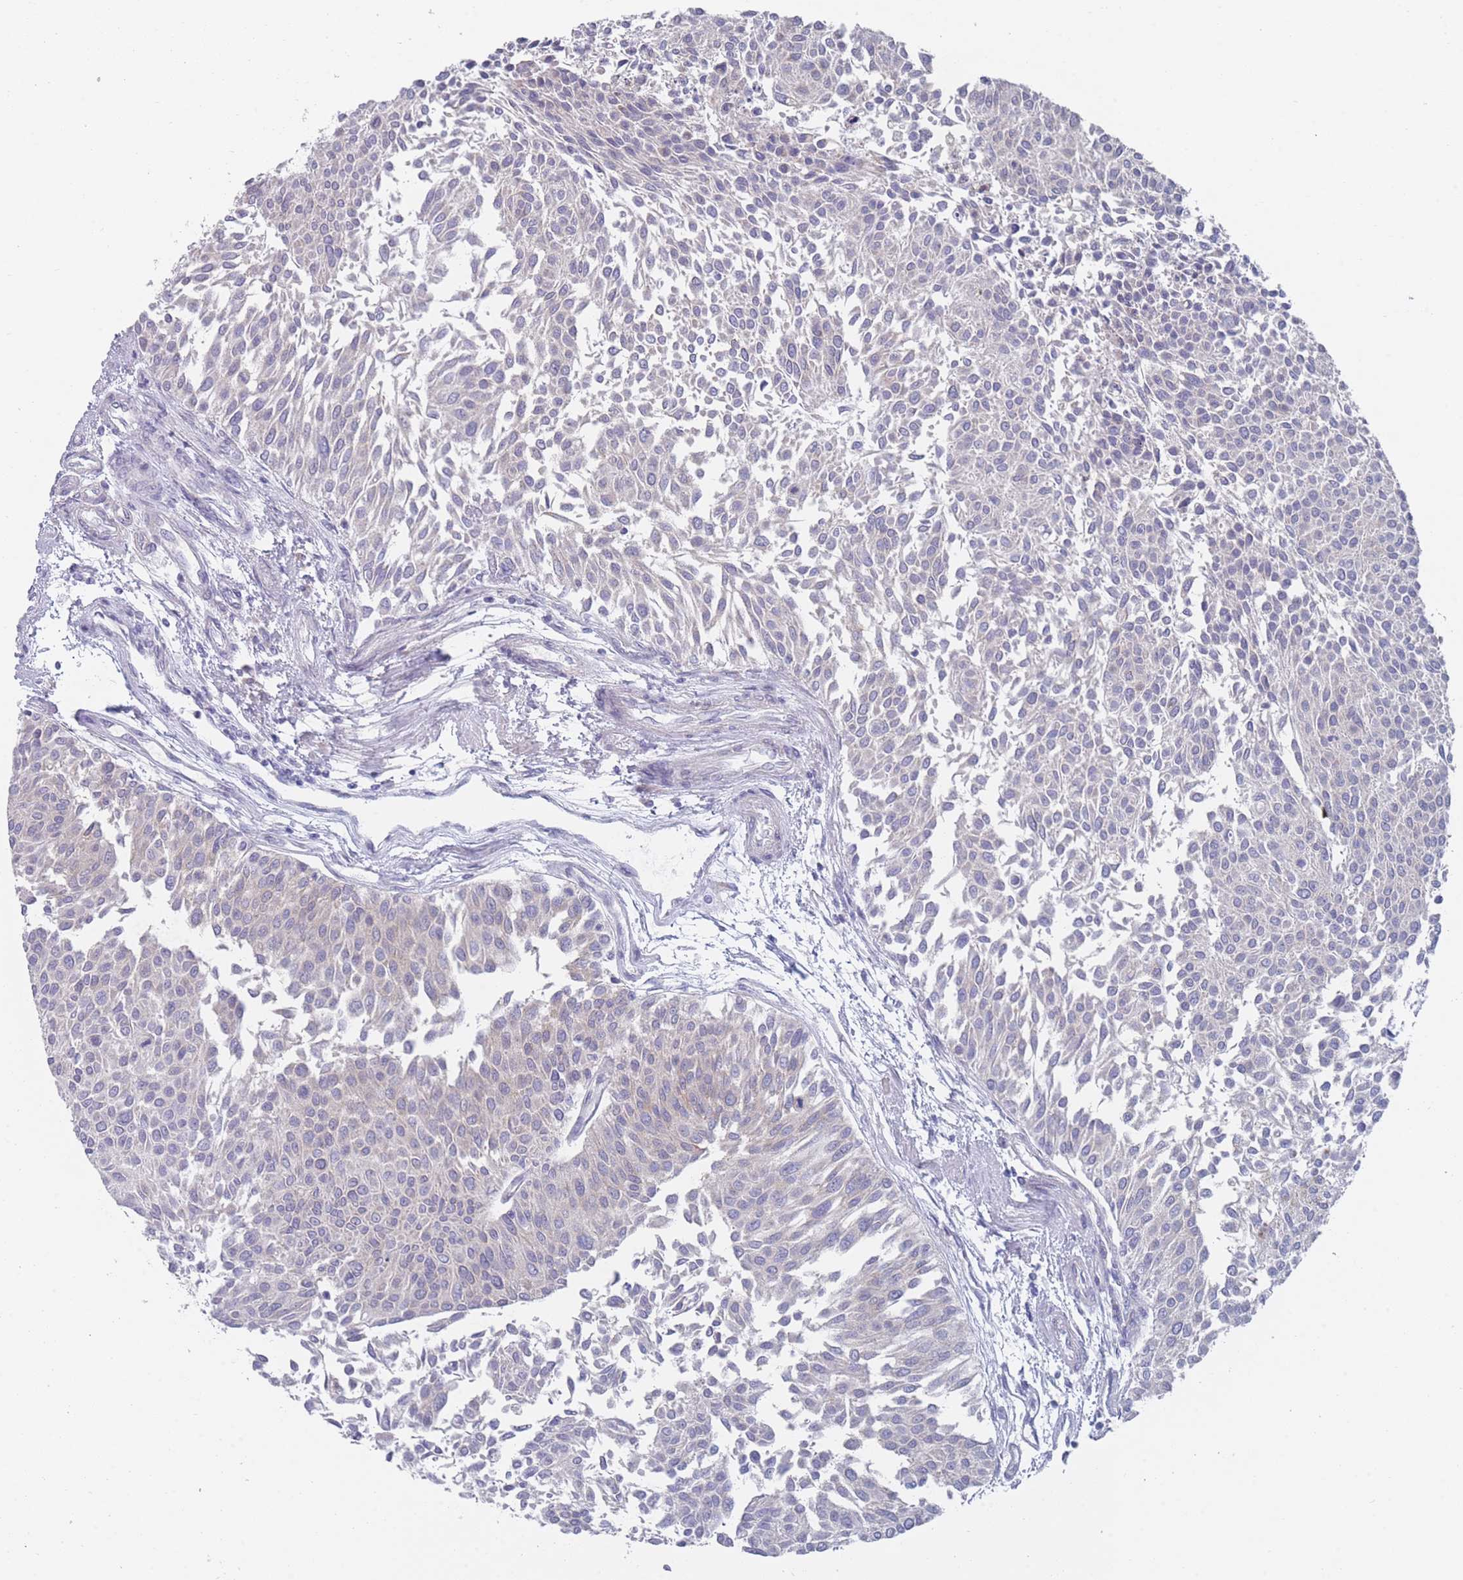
{"staining": {"intensity": "negative", "quantity": "none", "location": "none"}, "tissue": "urothelial cancer", "cell_type": "Tumor cells", "image_type": "cancer", "snomed": [{"axis": "morphology", "description": "Urothelial carcinoma, NOS"}, {"axis": "topography", "description": "Urinary bladder"}], "caption": "Immunohistochemistry image of neoplastic tissue: human transitional cell carcinoma stained with DAB displays no significant protein positivity in tumor cells.", "gene": "PIGU", "patient": {"sex": "male", "age": 55}}